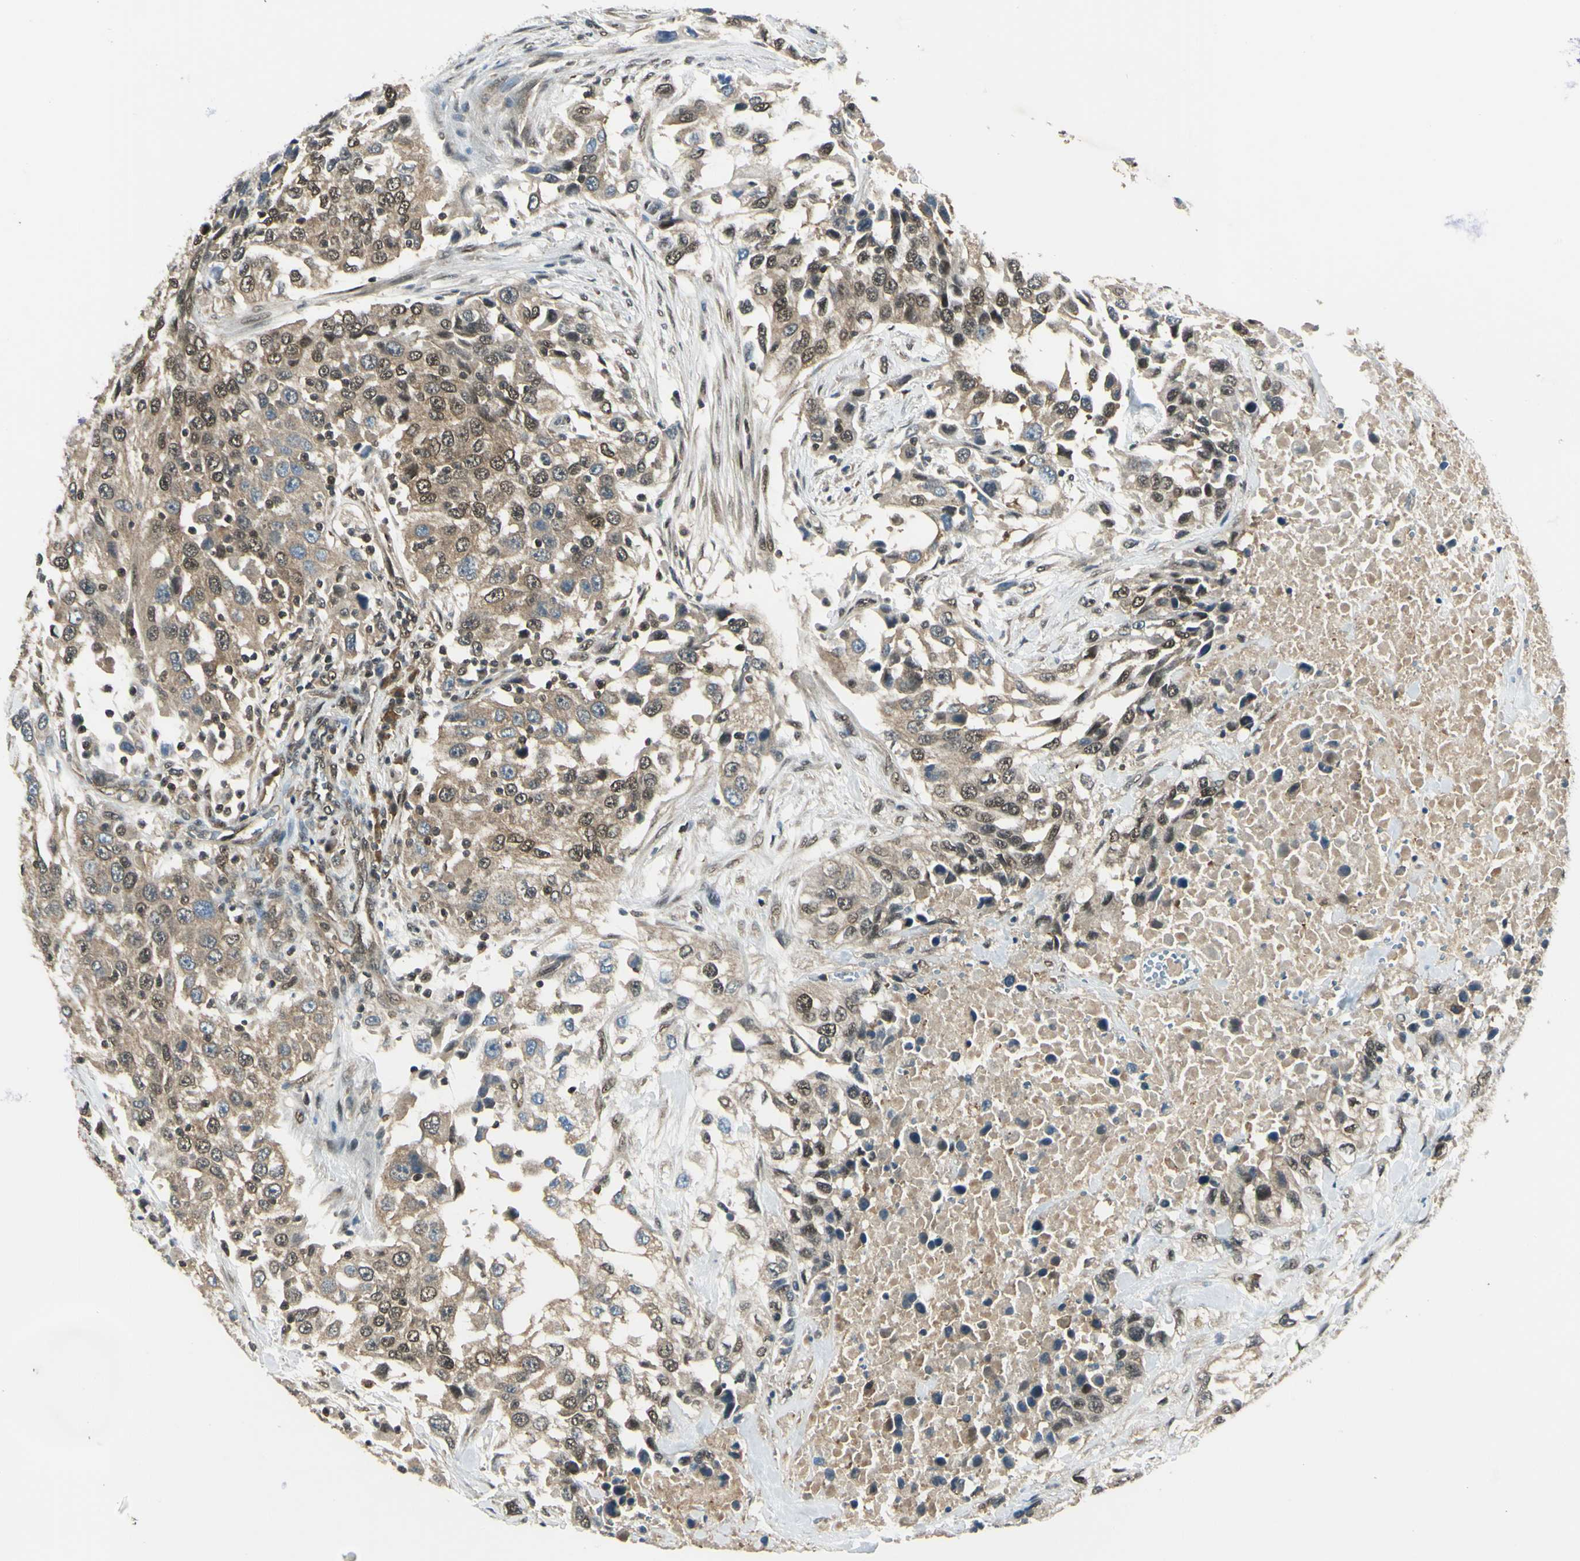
{"staining": {"intensity": "moderate", "quantity": ">75%", "location": "cytoplasmic/membranous"}, "tissue": "urothelial cancer", "cell_type": "Tumor cells", "image_type": "cancer", "snomed": [{"axis": "morphology", "description": "Urothelial carcinoma, High grade"}, {"axis": "topography", "description": "Urinary bladder"}], "caption": "High-grade urothelial carcinoma stained with DAB immunohistochemistry (IHC) shows medium levels of moderate cytoplasmic/membranous staining in about >75% of tumor cells.", "gene": "PSMD5", "patient": {"sex": "female", "age": 80}}